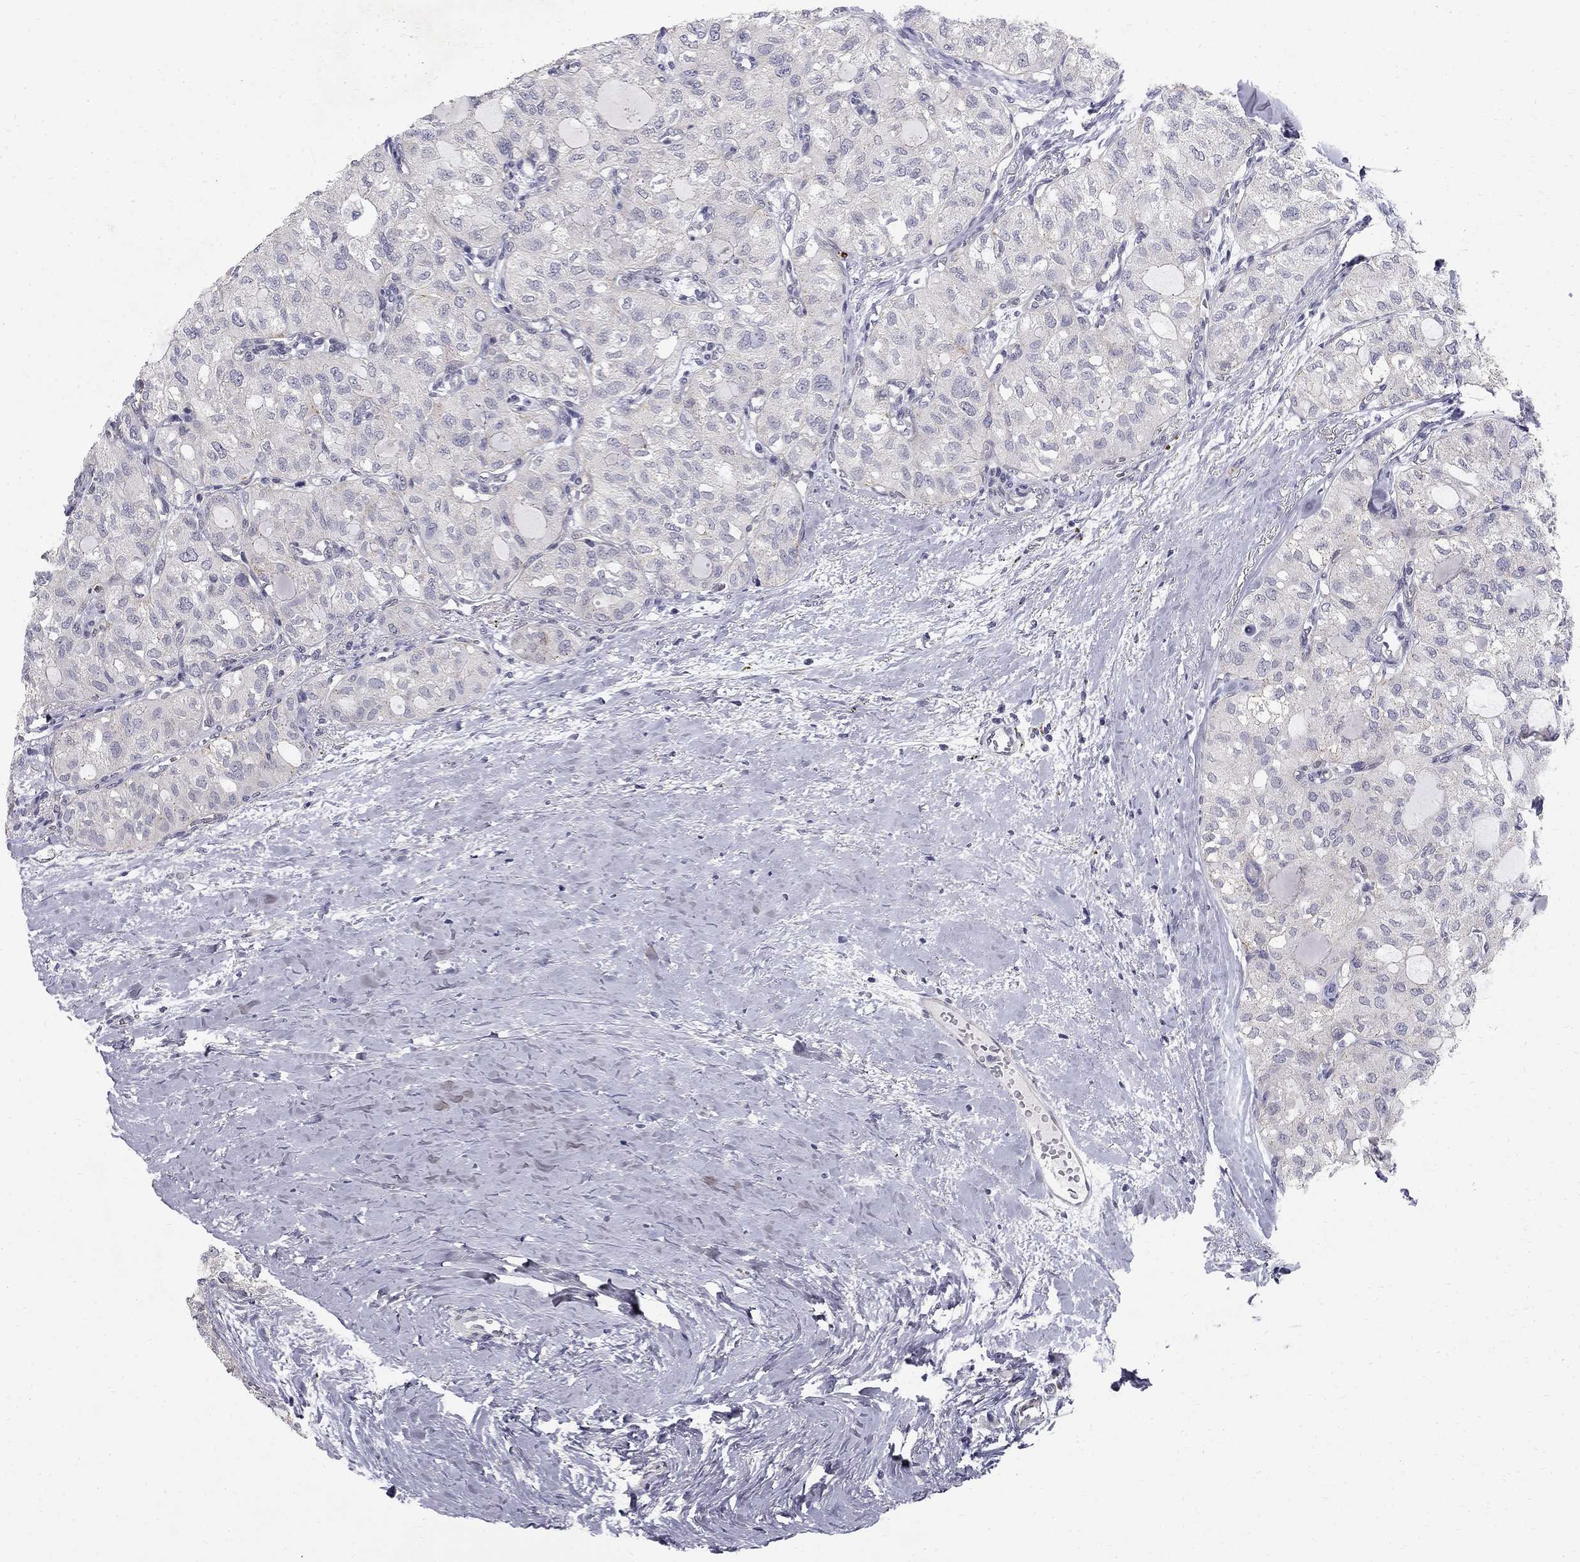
{"staining": {"intensity": "negative", "quantity": "none", "location": "none"}, "tissue": "thyroid cancer", "cell_type": "Tumor cells", "image_type": "cancer", "snomed": [{"axis": "morphology", "description": "Follicular adenoma carcinoma, NOS"}, {"axis": "topography", "description": "Thyroid gland"}], "caption": "Thyroid cancer (follicular adenoma carcinoma) stained for a protein using IHC exhibits no positivity tumor cells.", "gene": "CLIC6", "patient": {"sex": "male", "age": 75}}